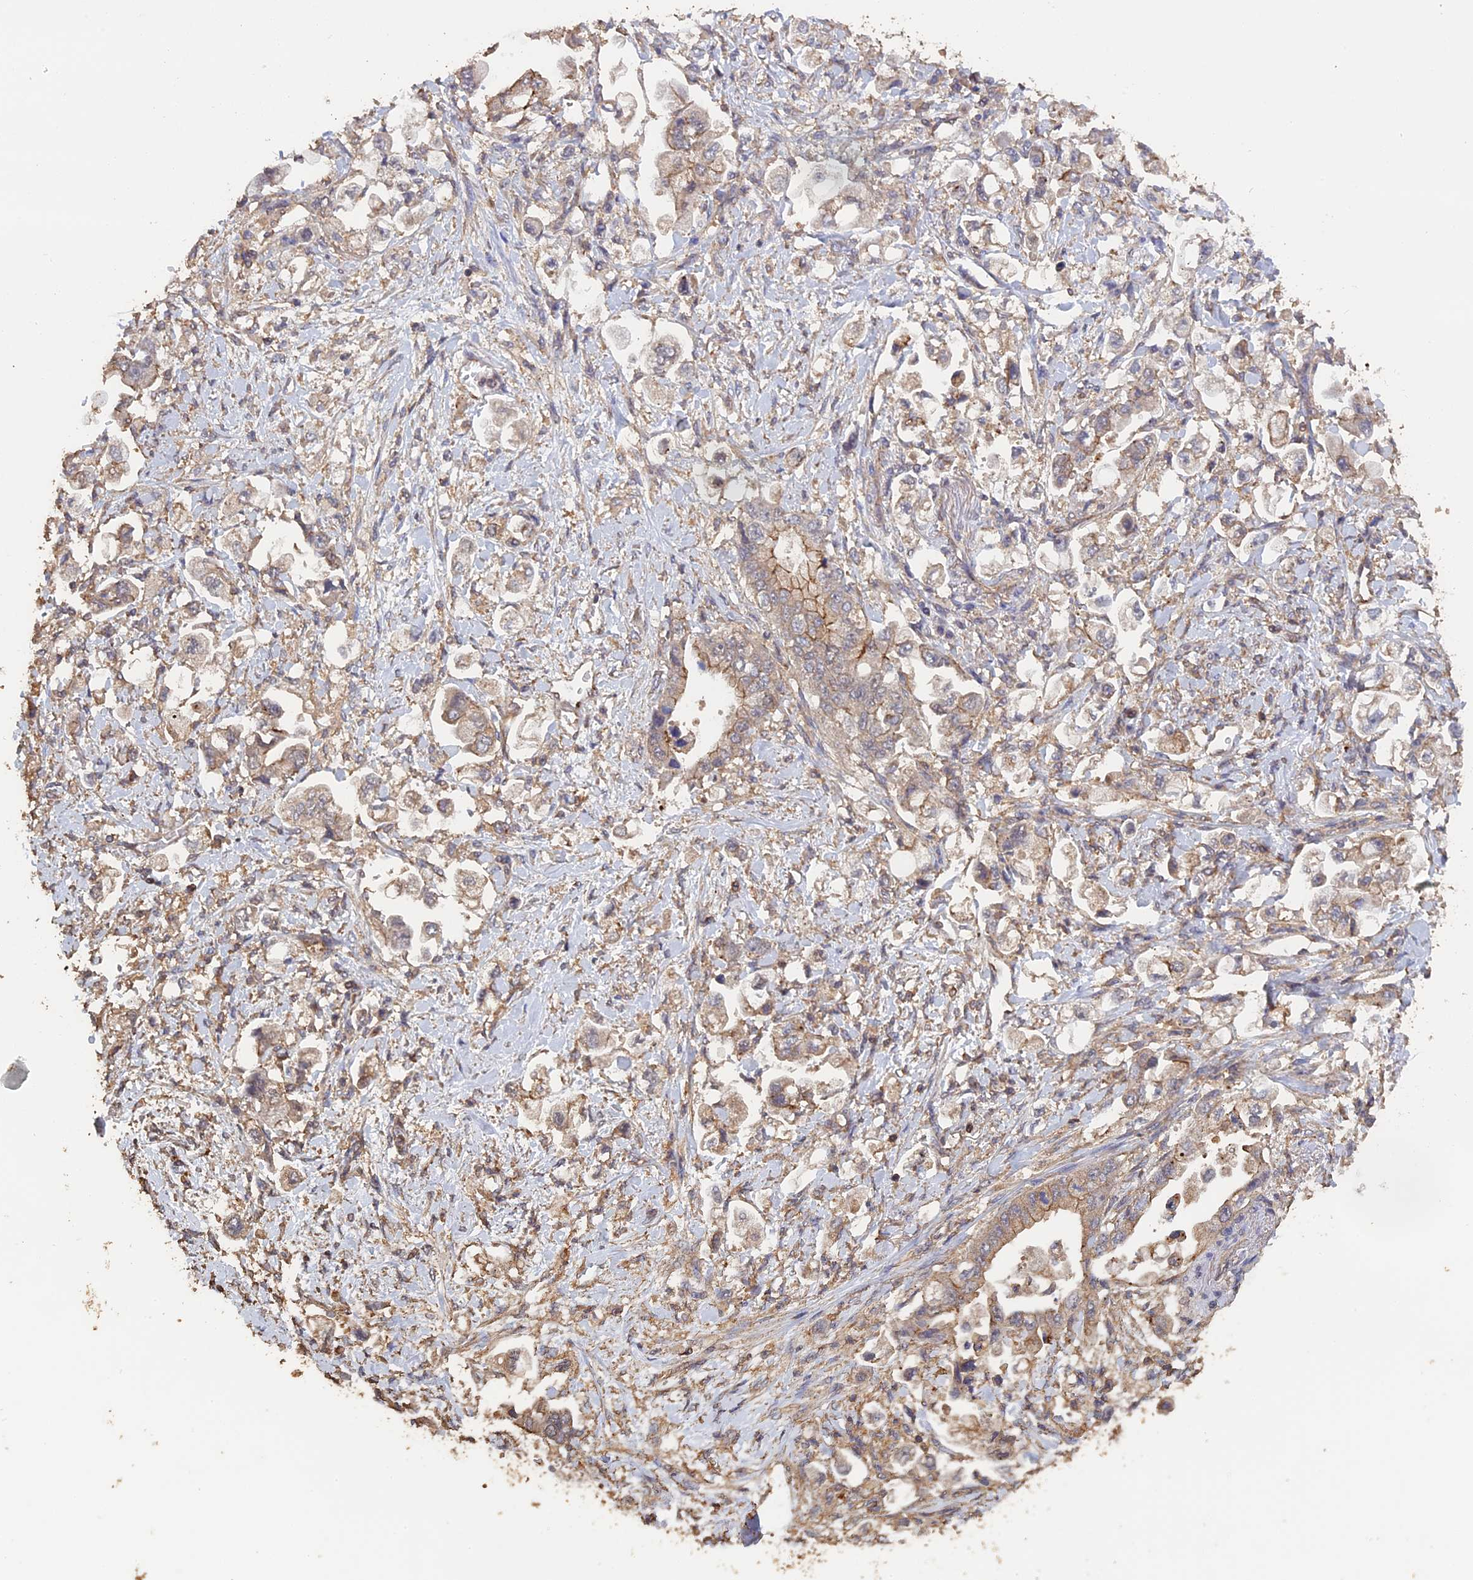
{"staining": {"intensity": "moderate", "quantity": "25%-75%", "location": "cytoplasmic/membranous"}, "tissue": "stomach cancer", "cell_type": "Tumor cells", "image_type": "cancer", "snomed": [{"axis": "morphology", "description": "Adenocarcinoma, NOS"}, {"axis": "topography", "description": "Stomach"}], "caption": "This is a photomicrograph of immunohistochemistry (IHC) staining of stomach cancer, which shows moderate expression in the cytoplasmic/membranous of tumor cells.", "gene": "PIGQ", "patient": {"sex": "male", "age": 62}}